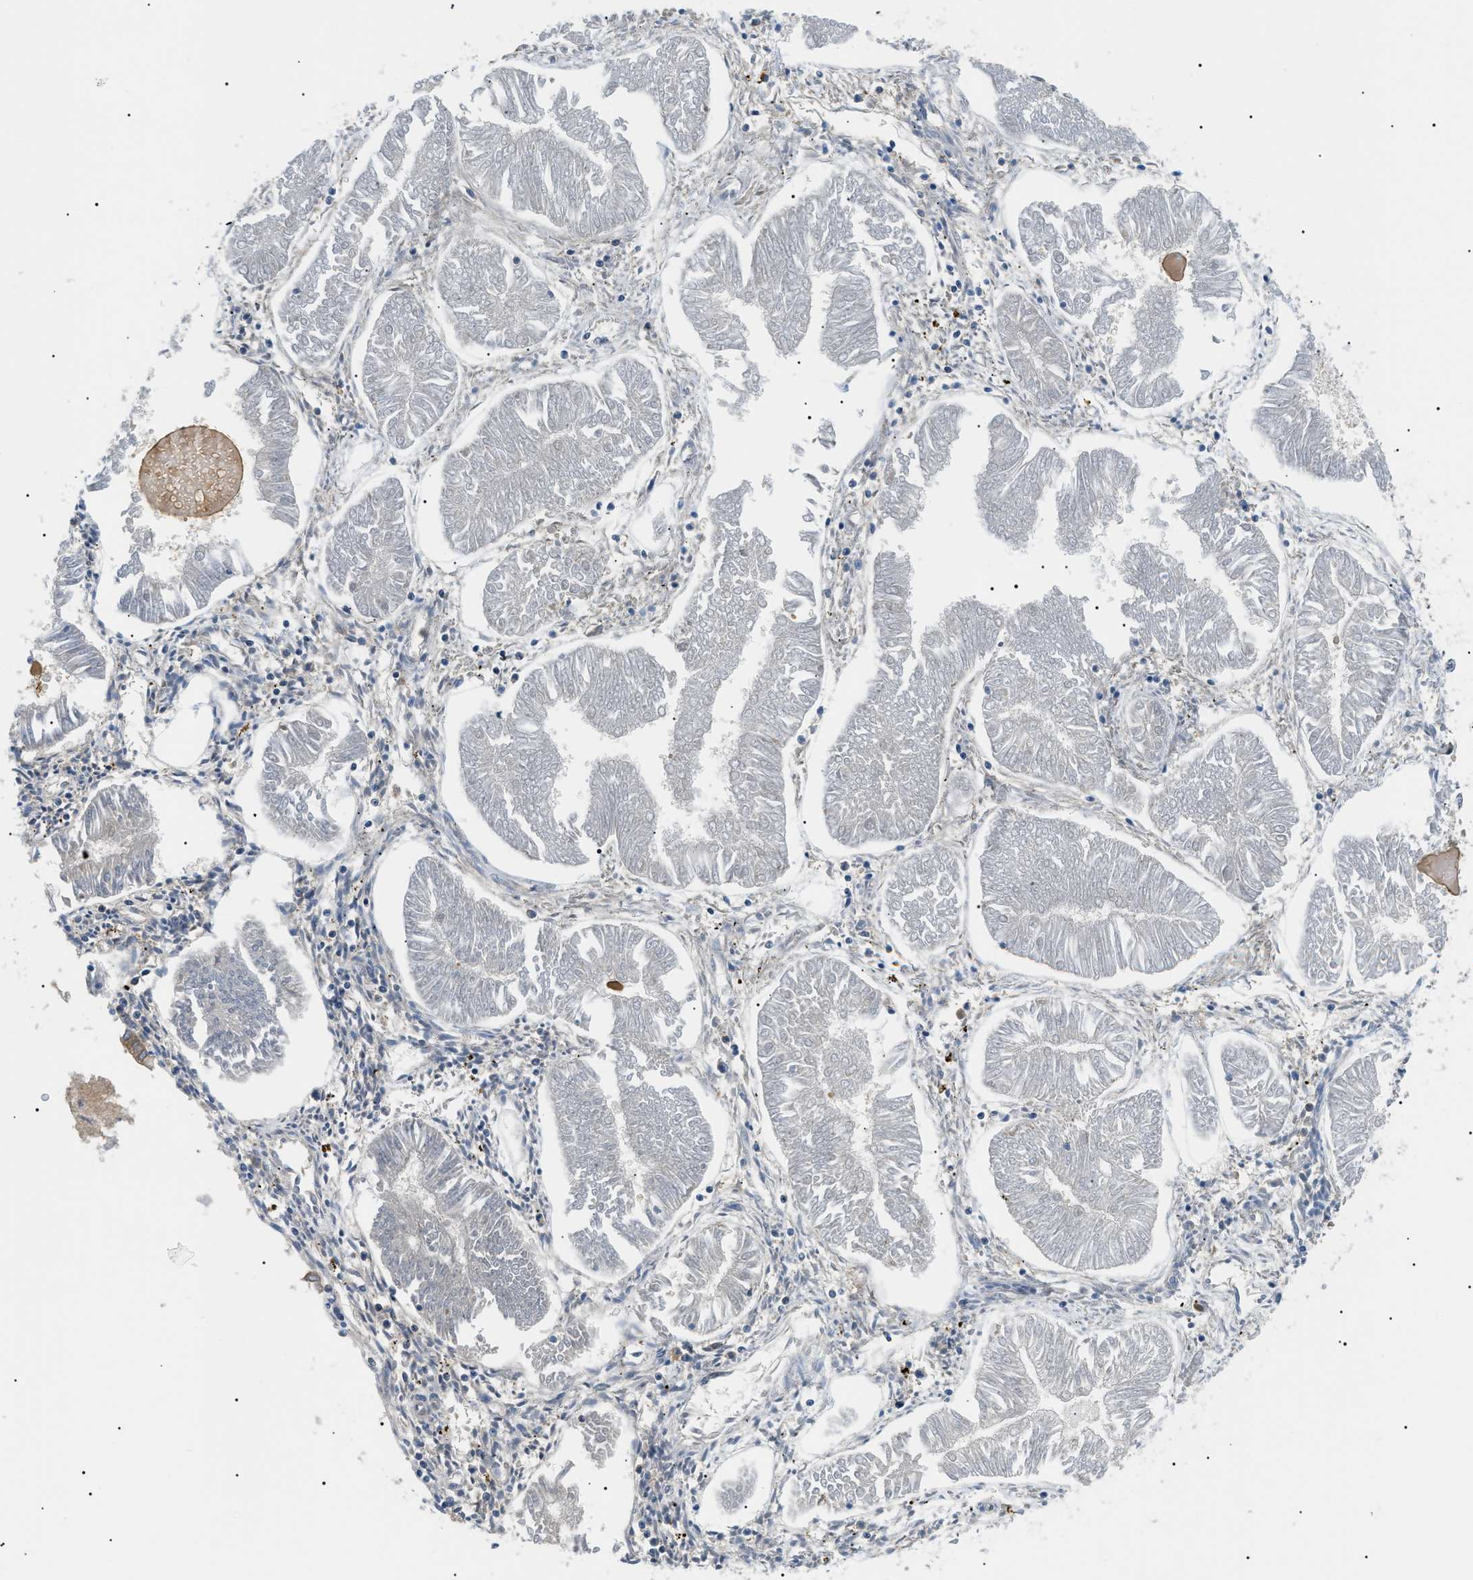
{"staining": {"intensity": "negative", "quantity": "none", "location": "none"}, "tissue": "endometrial cancer", "cell_type": "Tumor cells", "image_type": "cancer", "snomed": [{"axis": "morphology", "description": "Adenocarcinoma, NOS"}, {"axis": "topography", "description": "Endometrium"}], "caption": "Tumor cells are negative for brown protein staining in endometrial cancer.", "gene": "RBM15", "patient": {"sex": "female", "age": 53}}